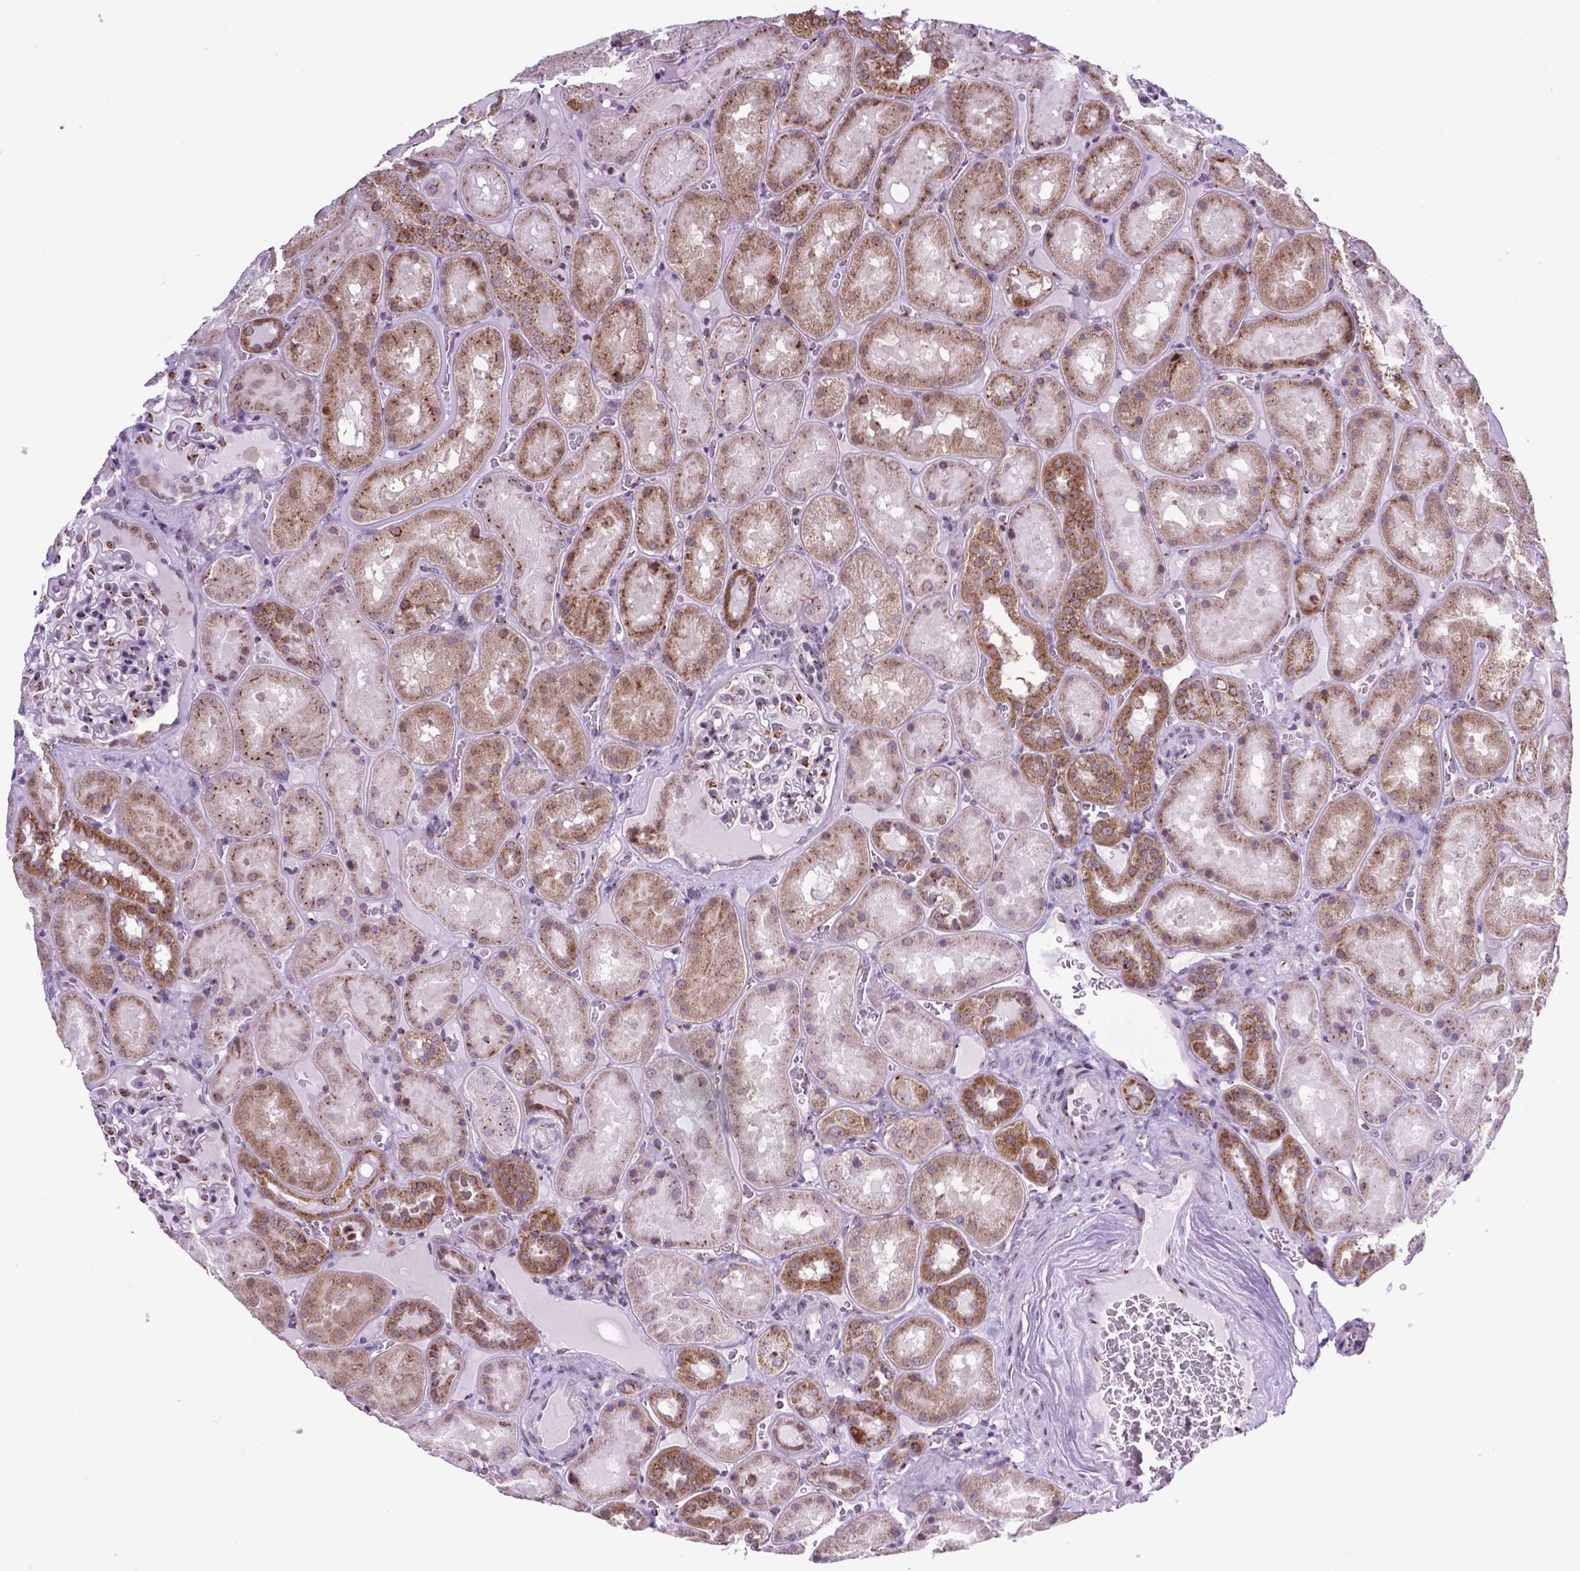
{"staining": {"intensity": "moderate", "quantity": "<25%", "location": "cytoplasmic/membranous"}, "tissue": "kidney", "cell_type": "Cells in glomeruli", "image_type": "normal", "snomed": [{"axis": "morphology", "description": "Normal tissue, NOS"}, {"axis": "topography", "description": "Kidney"}], "caption": "The micrograph demonstrates staining of normal kidney, revealing moderate cytoplasmic/membranous protein positivity (brown color) within cells in glomeruli.", "gene": "MRPL10", "patient": {"sex": "male", "age": 73}}